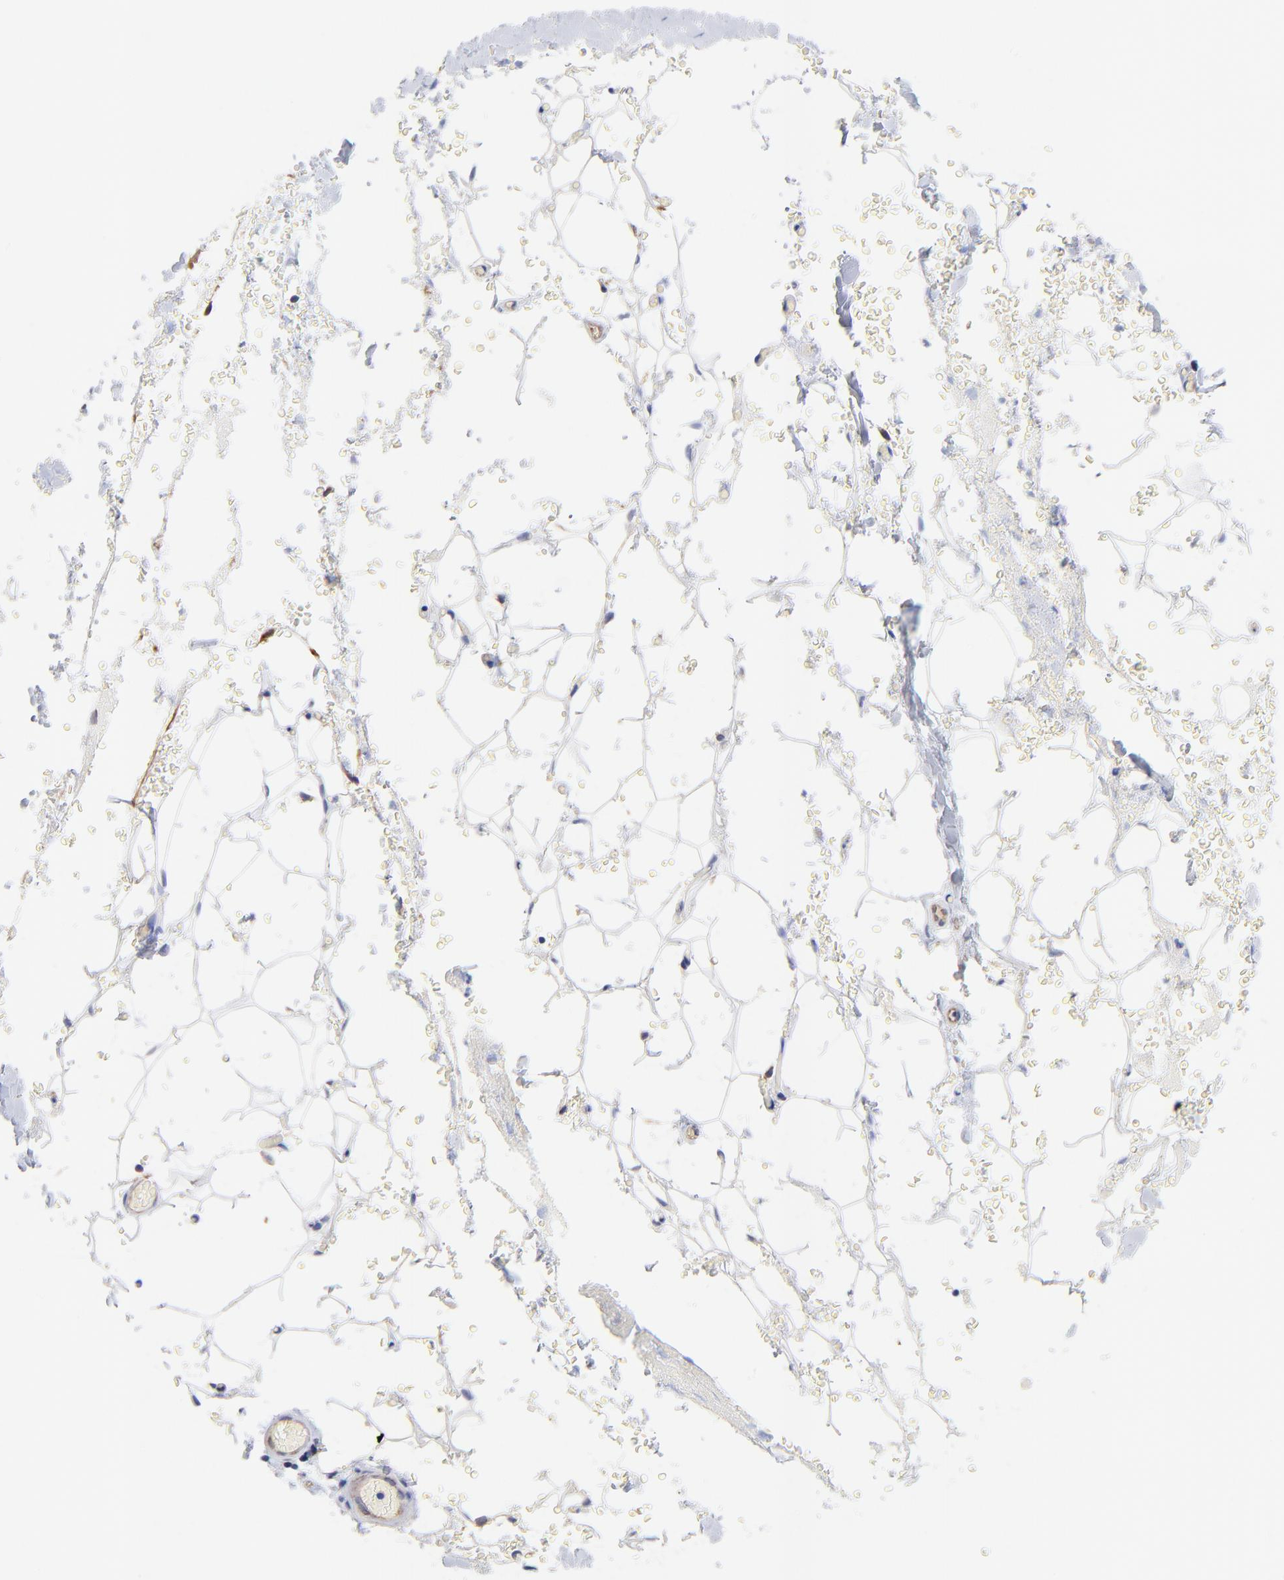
{"staining": {"intensity": "negative", "quantity": "none", "location": "none"}, "tissue": "adipose tissue", "cell_type": "Adipocytes", "image_type": "normal", "snomed": [{"axis": "morphology", "description": "Normal tissue, NOS"}, {"axis": "morphology", "description": "Inflammation, NOS"}, {"axis": "topography", "description": "Breast"}], "caption": "High power microscopy micrograph of an immunohistochemistry micrograph of benign adipose tissue, revealing no significant positivity in adipocytes. Brightfield microscopy of immunohistochemistry (IHC) stained with DAB (3,3'-diaminobenzidine) (brown) and hematoxylin (blue), captured at high magnification.", "gene": "SLC44A2", "patient": {"sex": "female", "age": 65}}